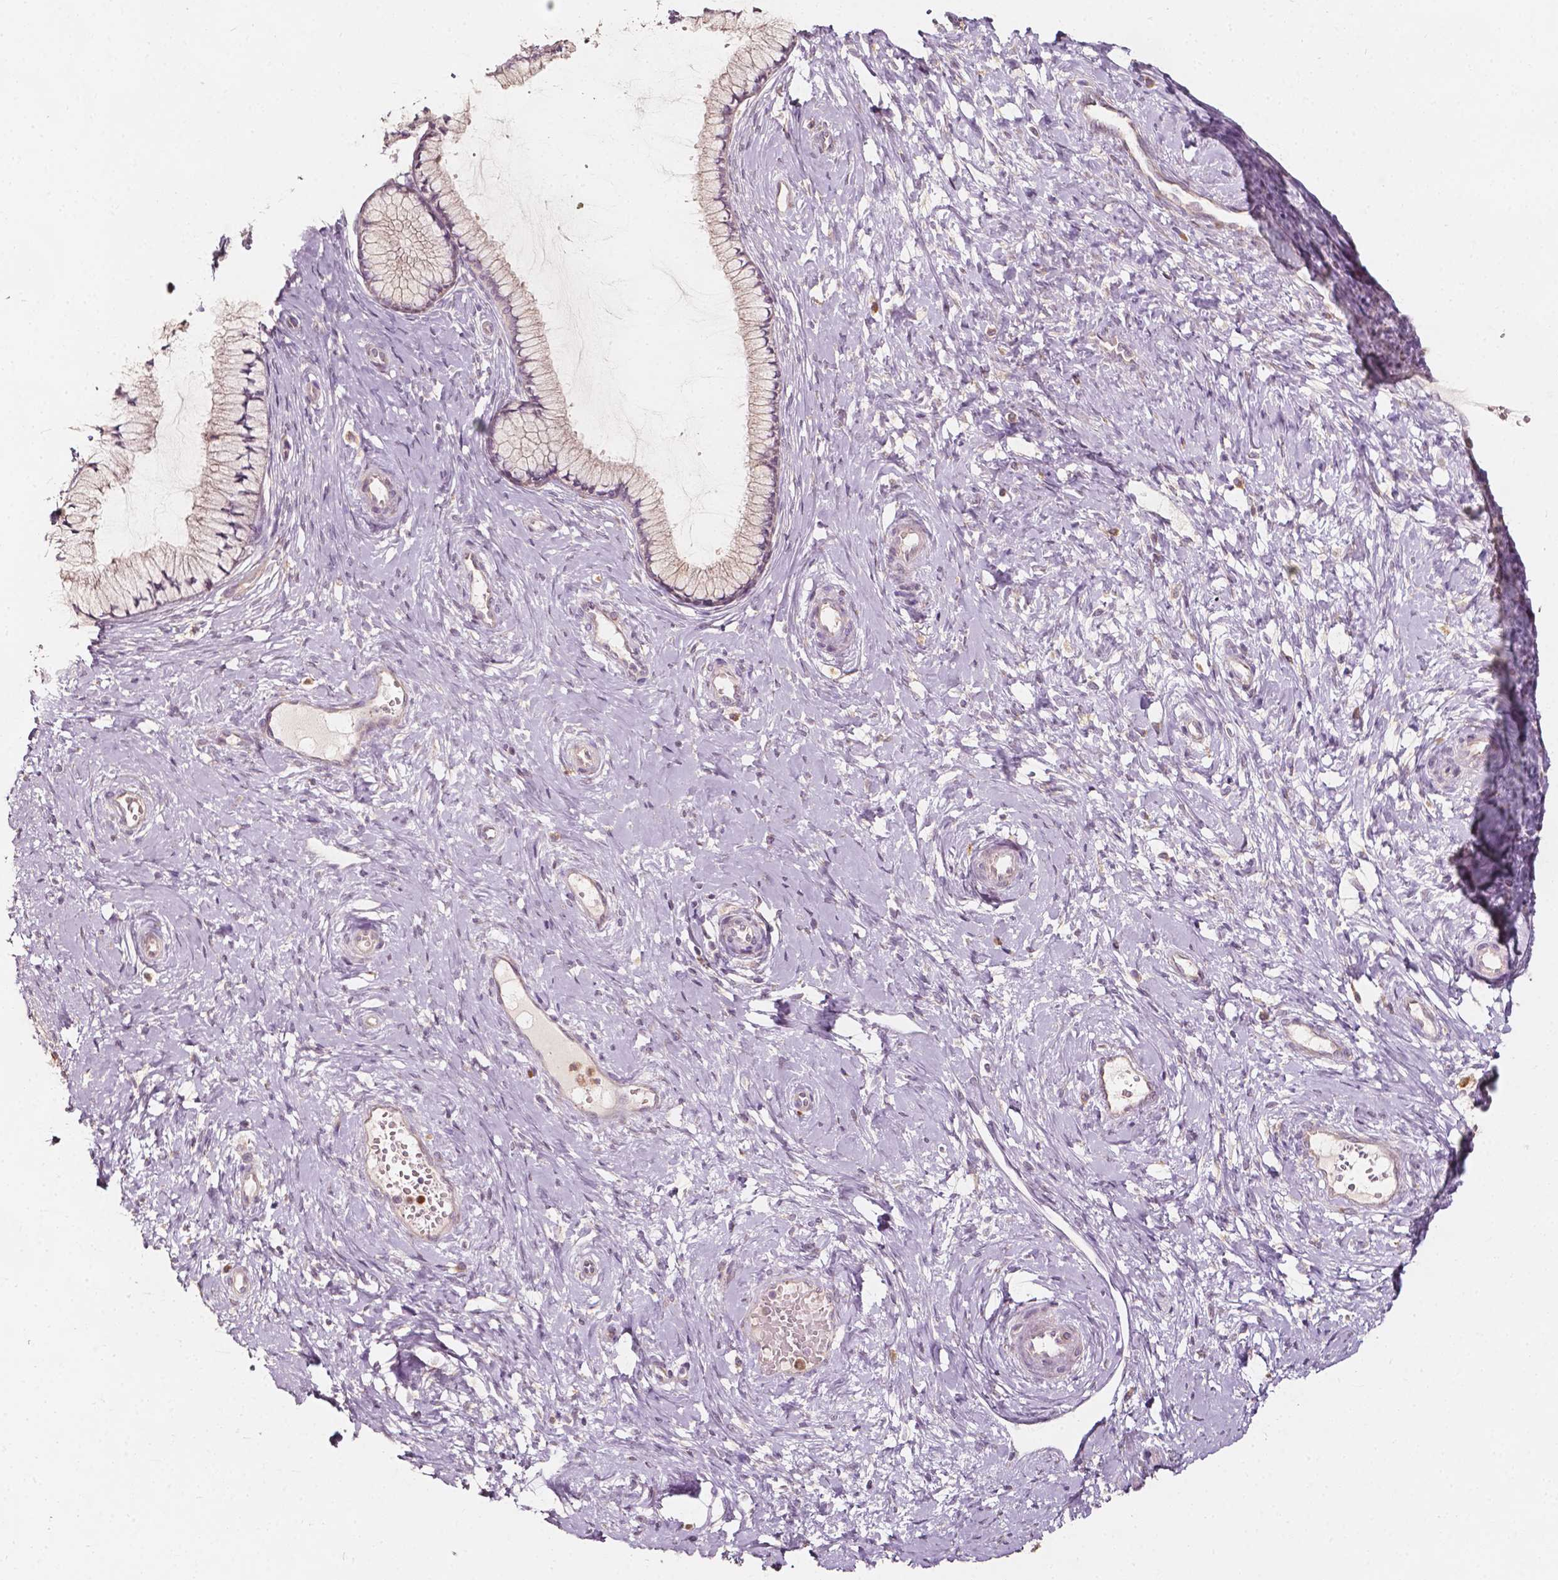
{"staining": {"intensity": "negative", "quantity": "none", "location": "none"}, "tissue": "cervix", "cell_type": "Glandular cells", "image_type": "normal", "snomed": [{"axis": "morphology", "description": "Normal tissue, NOS"}, {"axis": "topography", "description": "Cervix"}], "caption": "The histopathology image exhibits no significant positivity in glandular cells of cervix.", "gene": "NPC1L1", "patient": {"sex": "female", "age": 37}}